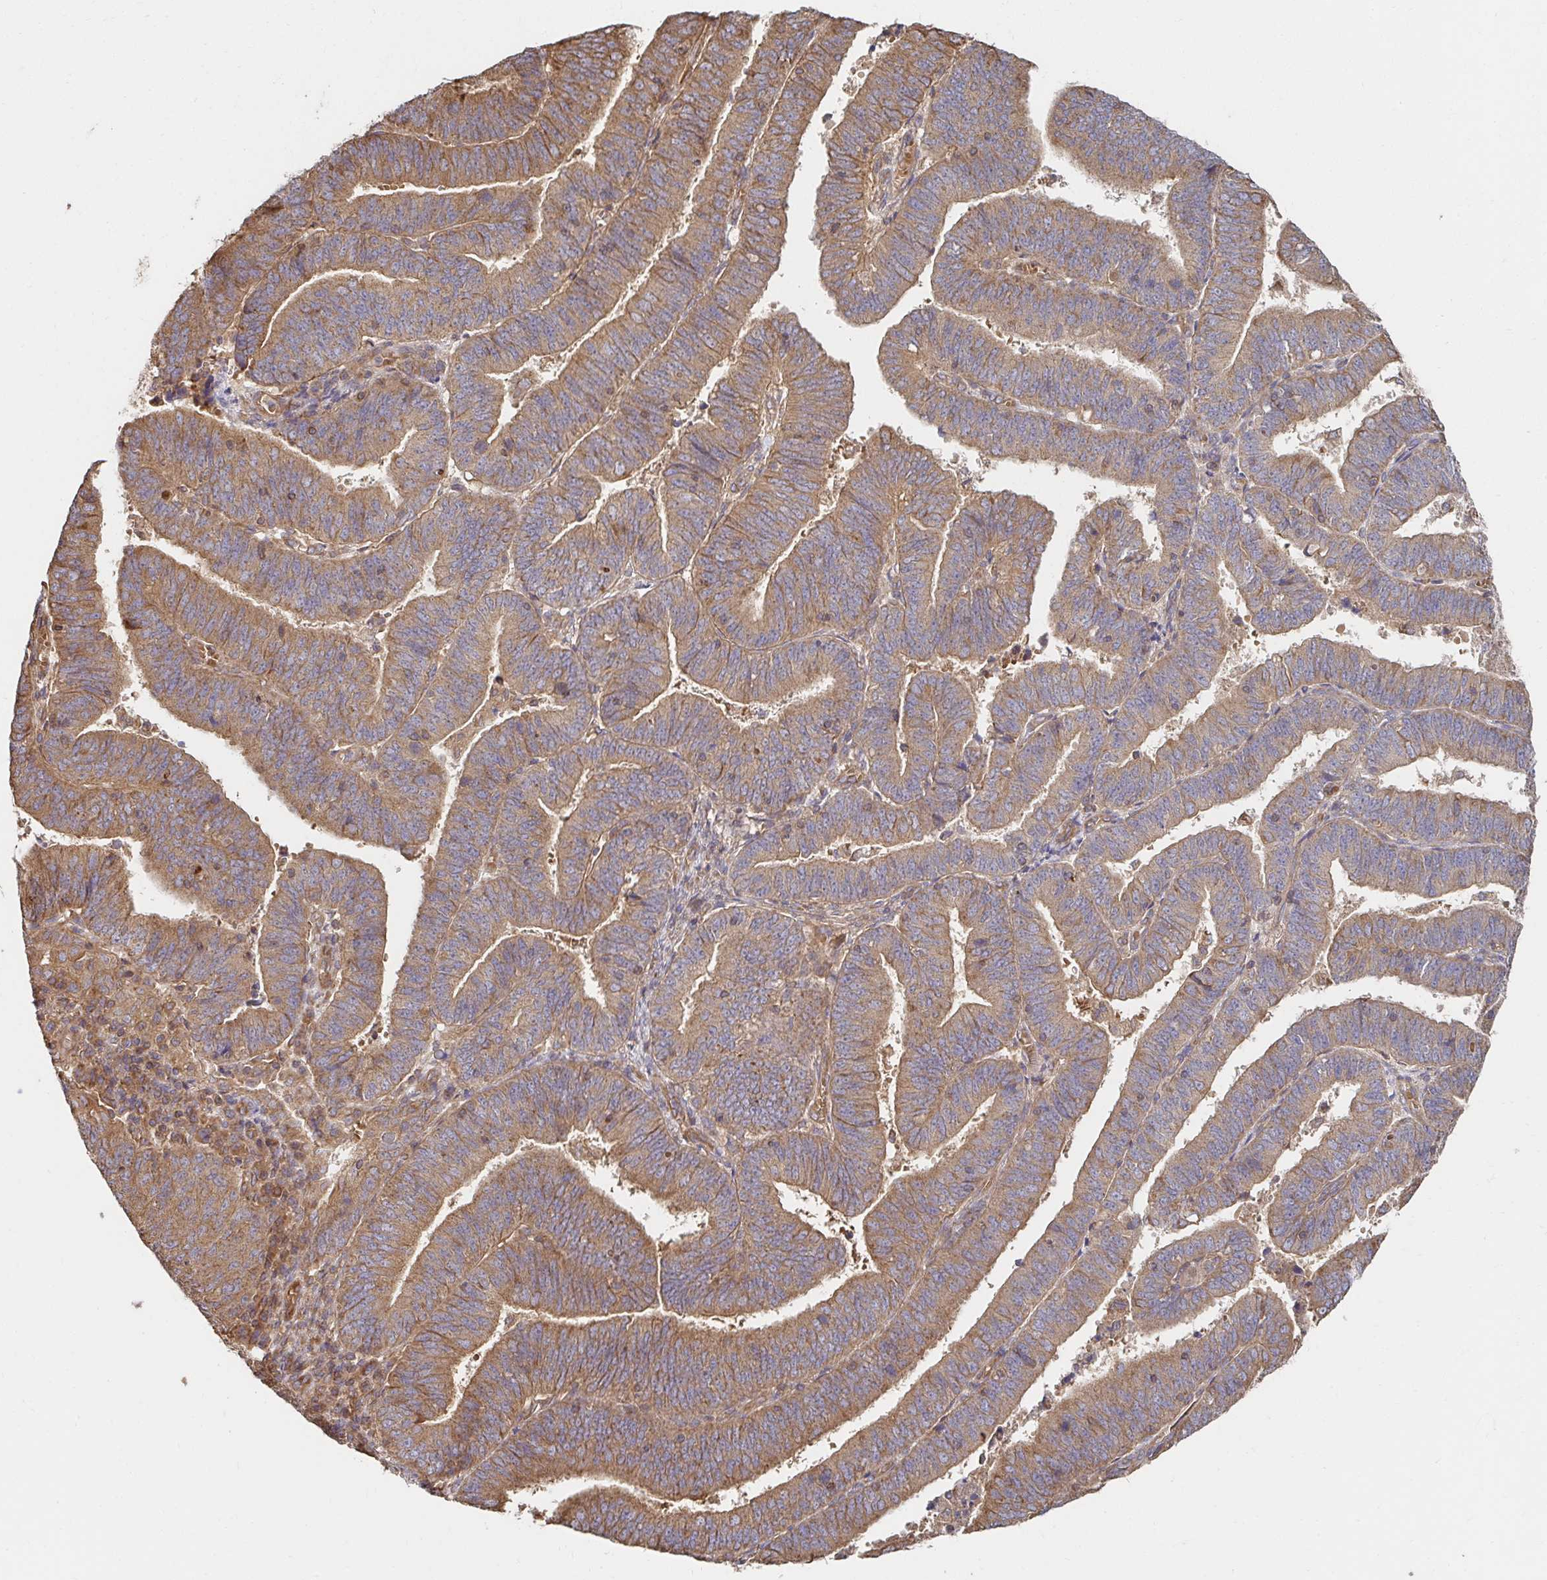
{"staining": {"intensity": "moderate", "quantity": ">75%", "location": "cytoplasmic/membranous"}, "tissue": "endometrial cancer", "cell_type": "Tumor cells", "image_type": "cancer", "snomed": [{"axis": "morphology", "description": "Adenocarcinoma, NOS"}, {"axis": "topography", "description": "Endometrium"}], "caption": "This is an image of IHC staining of endometrial adenocarcinoma, which shows moderate expression in the cytoplasmic/membranous of tumor cells.", "gene": "APBB1", "patient": {"sex": "female", "age": 82}}